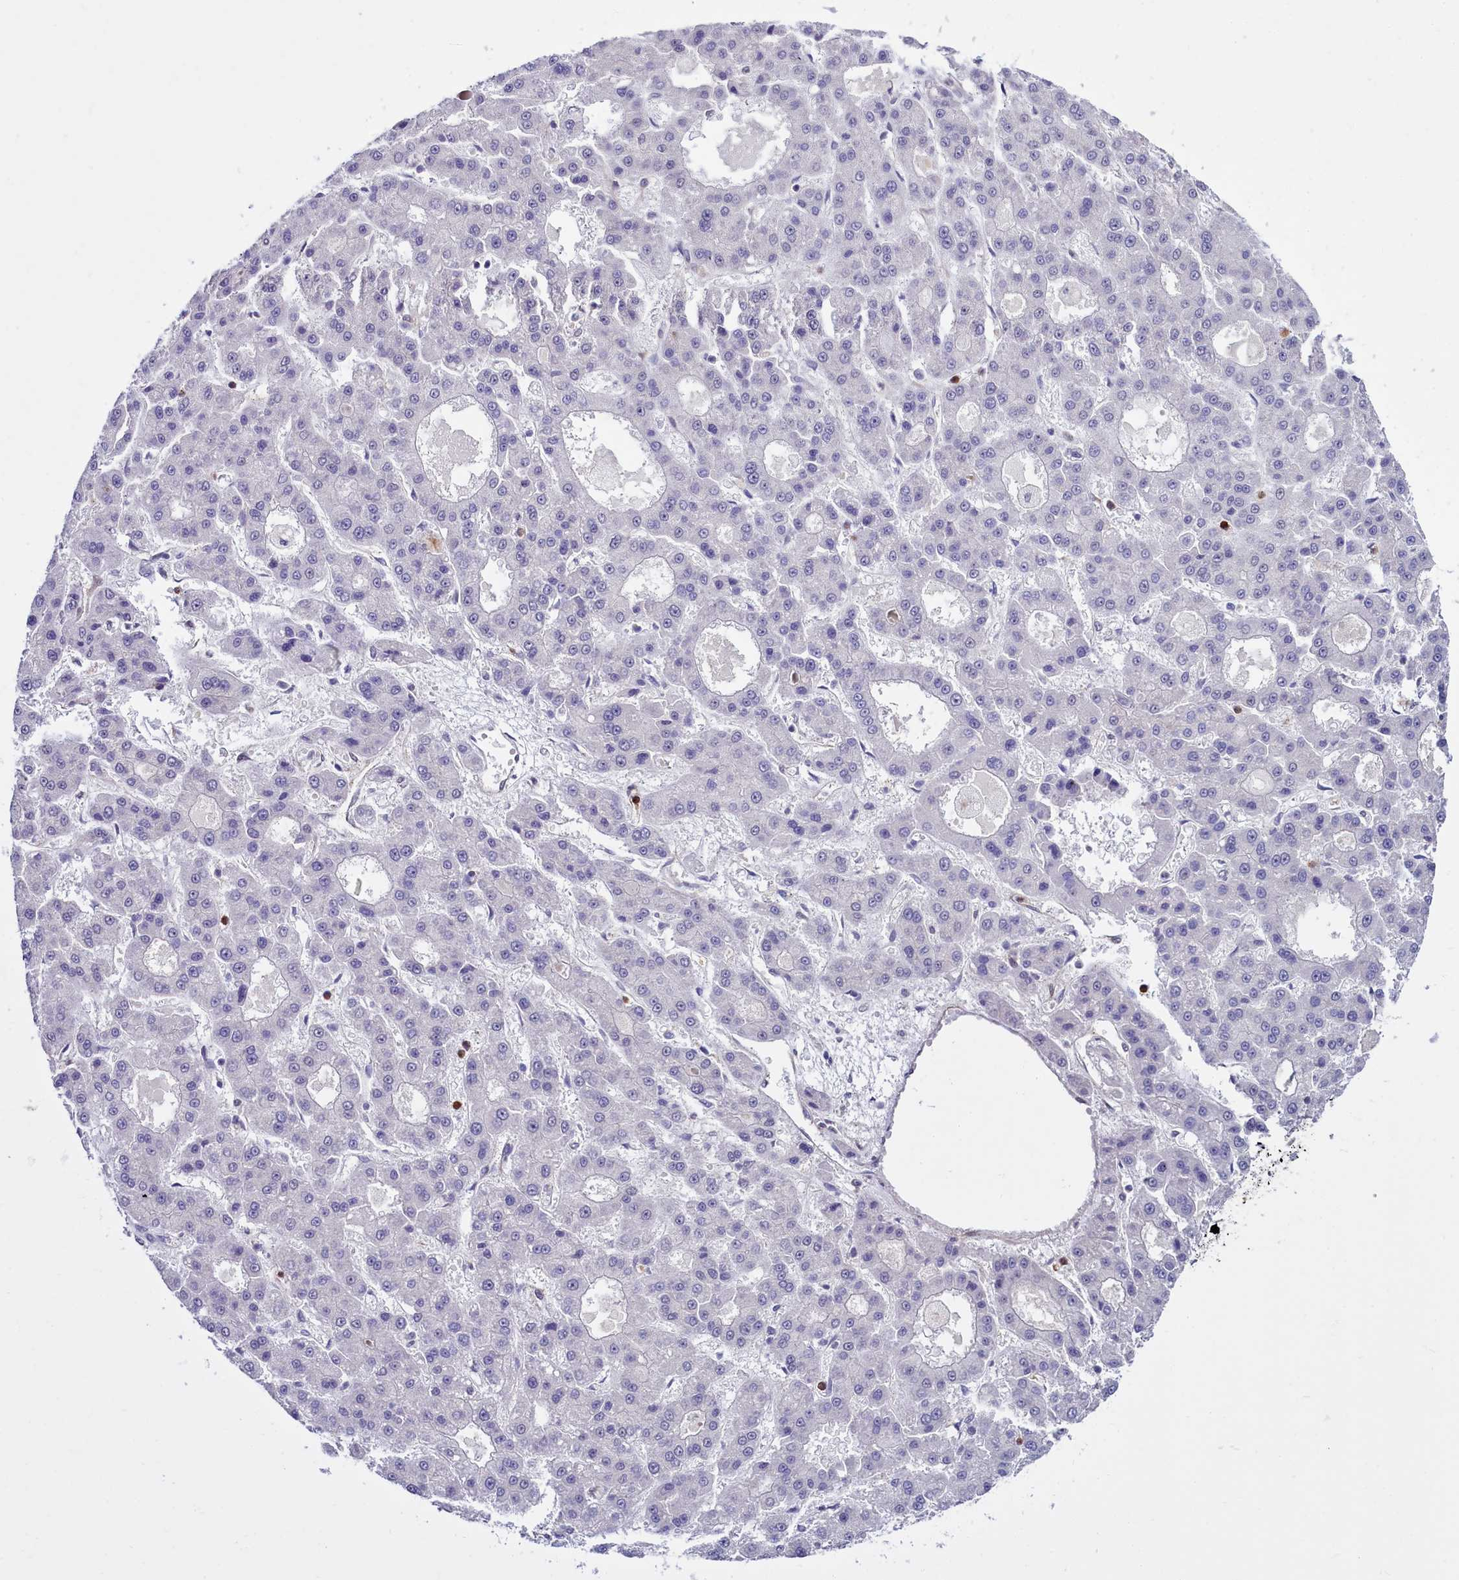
{"staining": {"intensity": "negative", "quantity": "none", "location": "none"}, "tissue": "liver cancer", "cell_type": "Tumor cells", "image_type": "cancer", "snomed": [{"axis": "morphology", "description": "Carcinoma, Hepatocellular, NOS"}, {"axis": "topography", "description": "Liver"}], "caption": "High magnification brightfield microscopy of liver cancer stained with DAB (3,3'-diaminobenzidine) (brown) and counterstained with hematoxylin (blue): tumor cells show no significant positivity.", "gene": "BCAR1", "patient": {"sex": "male", "age": 70}}